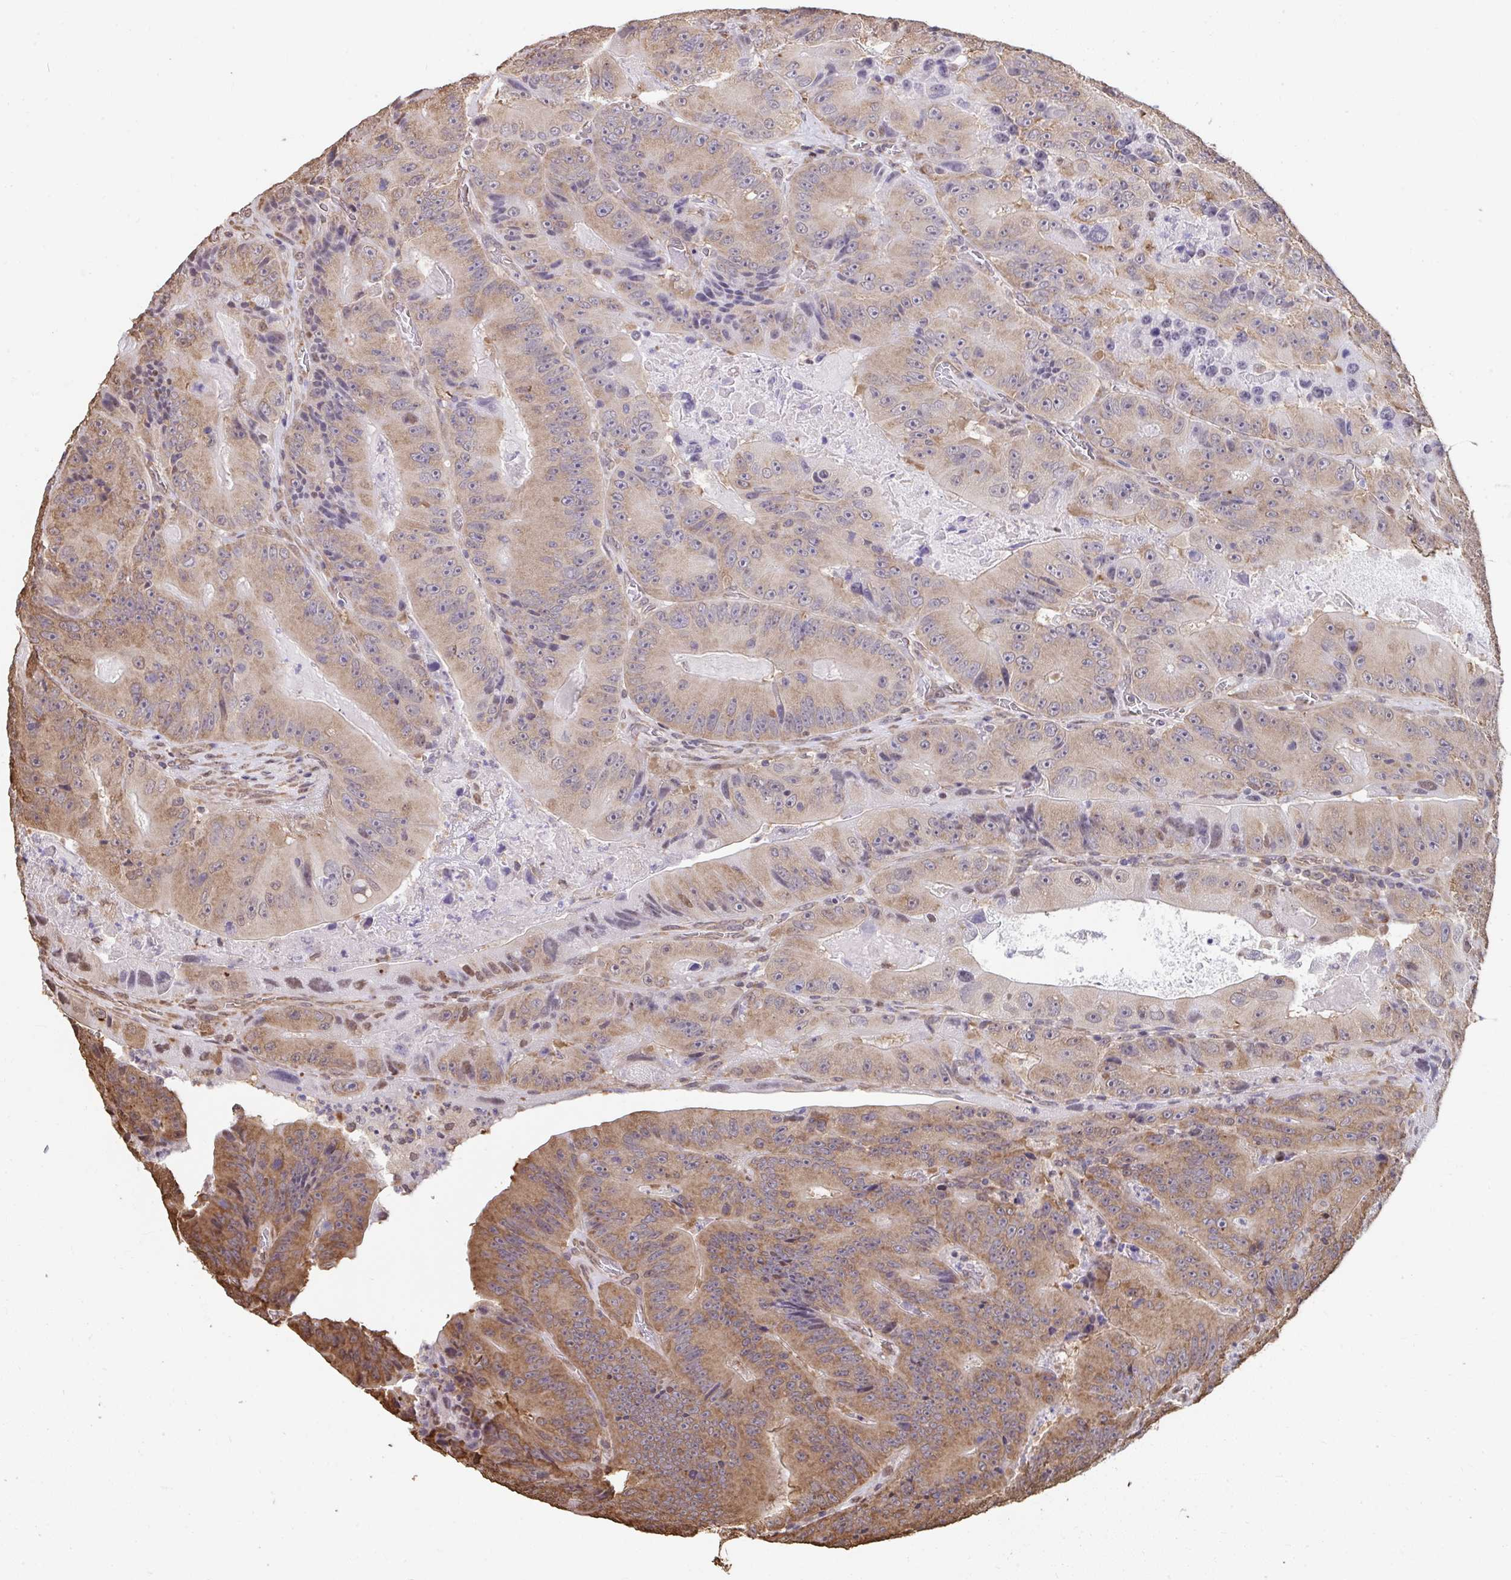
{"staining": {"intensity": "moderate", "quantity": ">75%", "location": "cytoplasmic/membranous"}, "tissue": "colorectal cancer", "cell_type": "Tumor cells", "image_type": "cancer", "snomed": [{"axis": "morphology", "description": "Adenocarcinoma, NOS"}, {"axis": "topography", "description": "Colon"}], "caption": "Colorectal cancer (adenocarcinoma) tissue shows moderate cytoplasmic/membranous staining in about >75% of tumor cells", "gene": "SYNCRIP", "patient": {"sex": "female", "age": 86}}